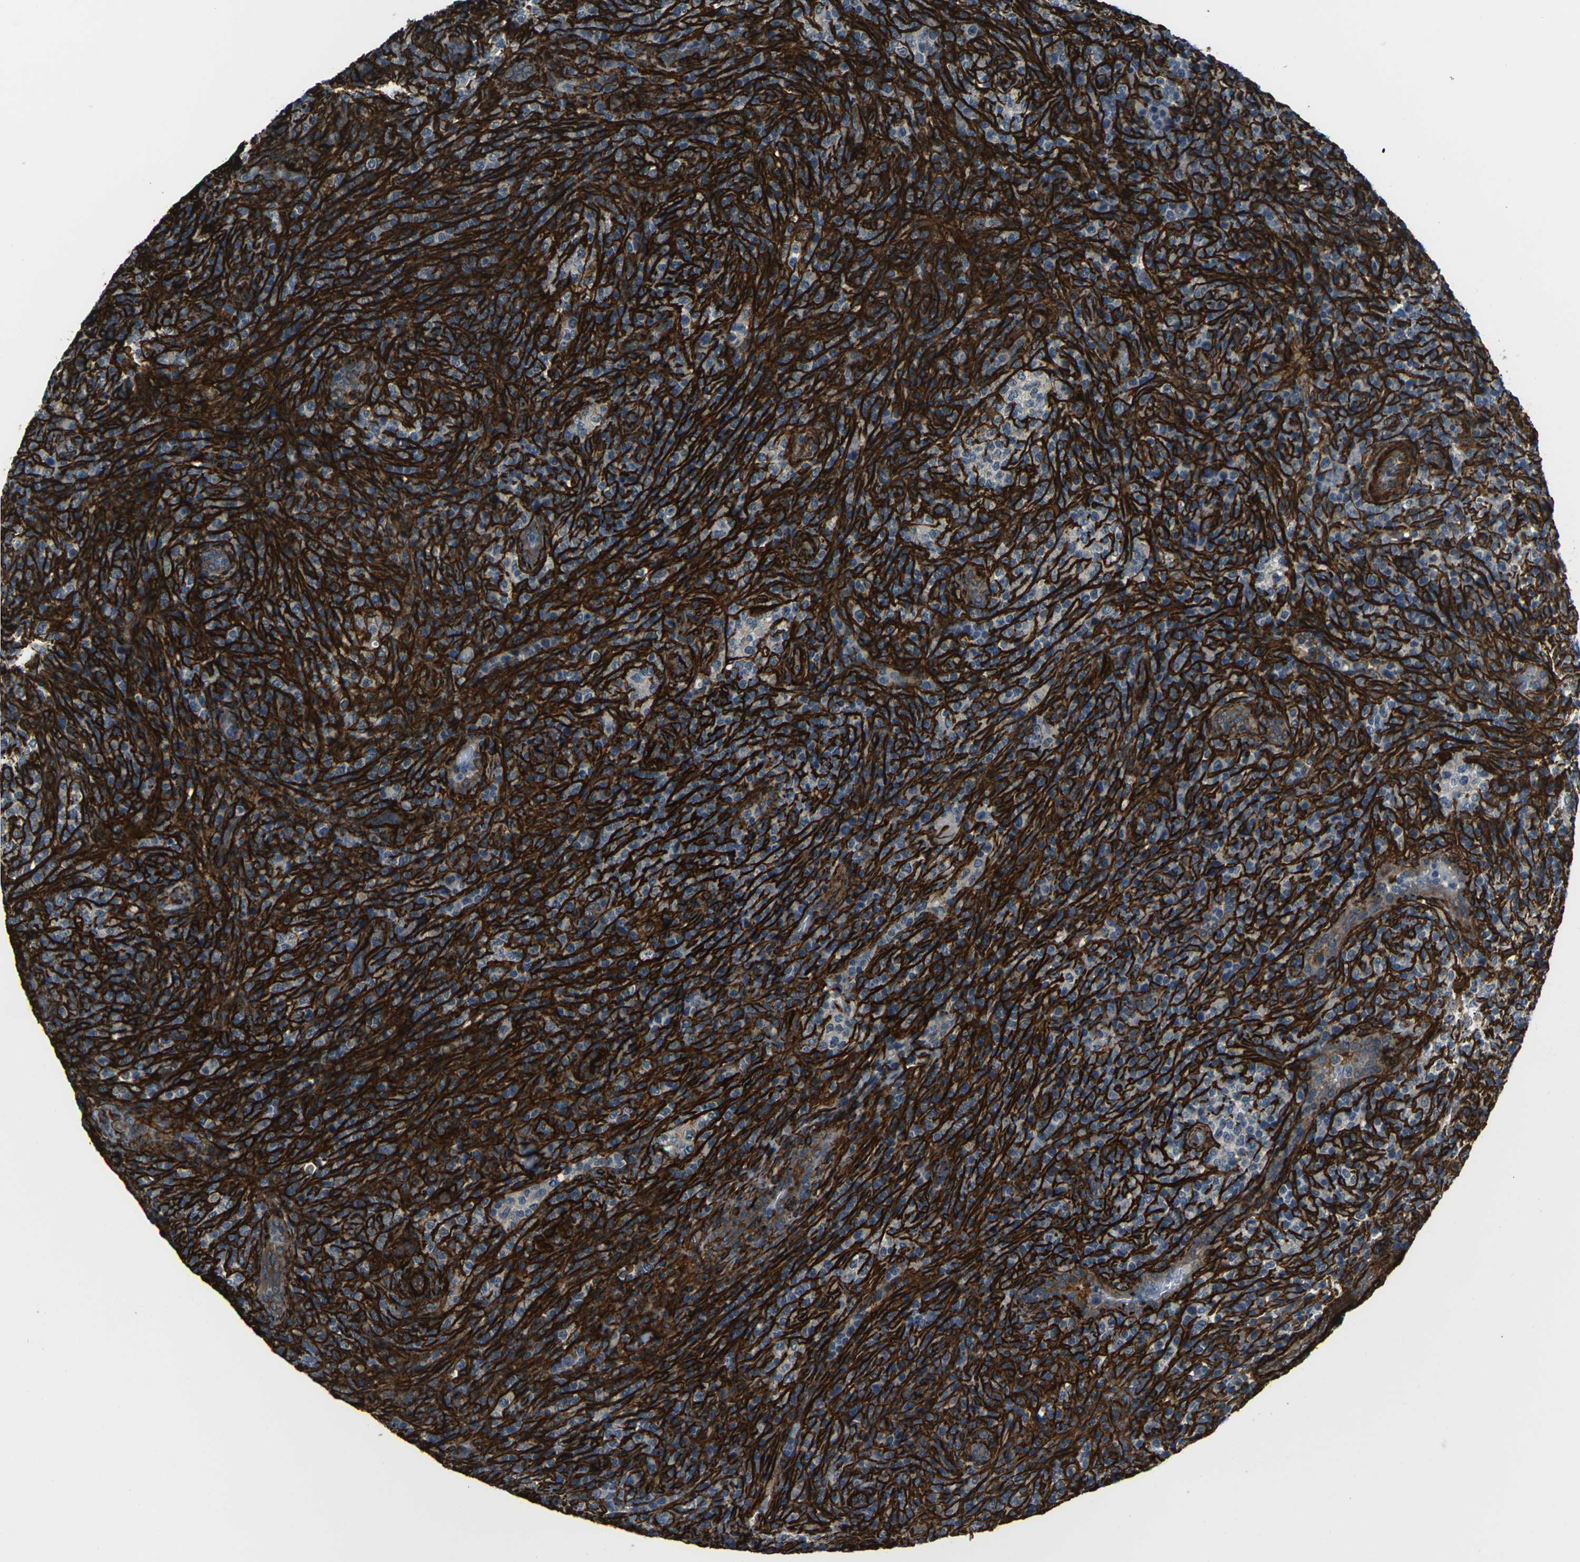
{"staining": {"intensity": "negative", "quantity": "none", "location": "none"}, "tissue": "lymphoma", "cell_type": "Tumor cells", "image_type": "cancer", "snomed": [{"axis": "morphology", "description": "Malignant lymphoma, non-Hodgkin's type, High grade"}, {"axis": "topography", "description": "Lymph node"}], "caption": "Protein analysis of malignant lymphoma, non-Hodgkin's type (high-grade) demonstrates no significant staining in tumor cells.", "gene": "GRAMD1C", "patient": {"sex": "female", "age": 76}}